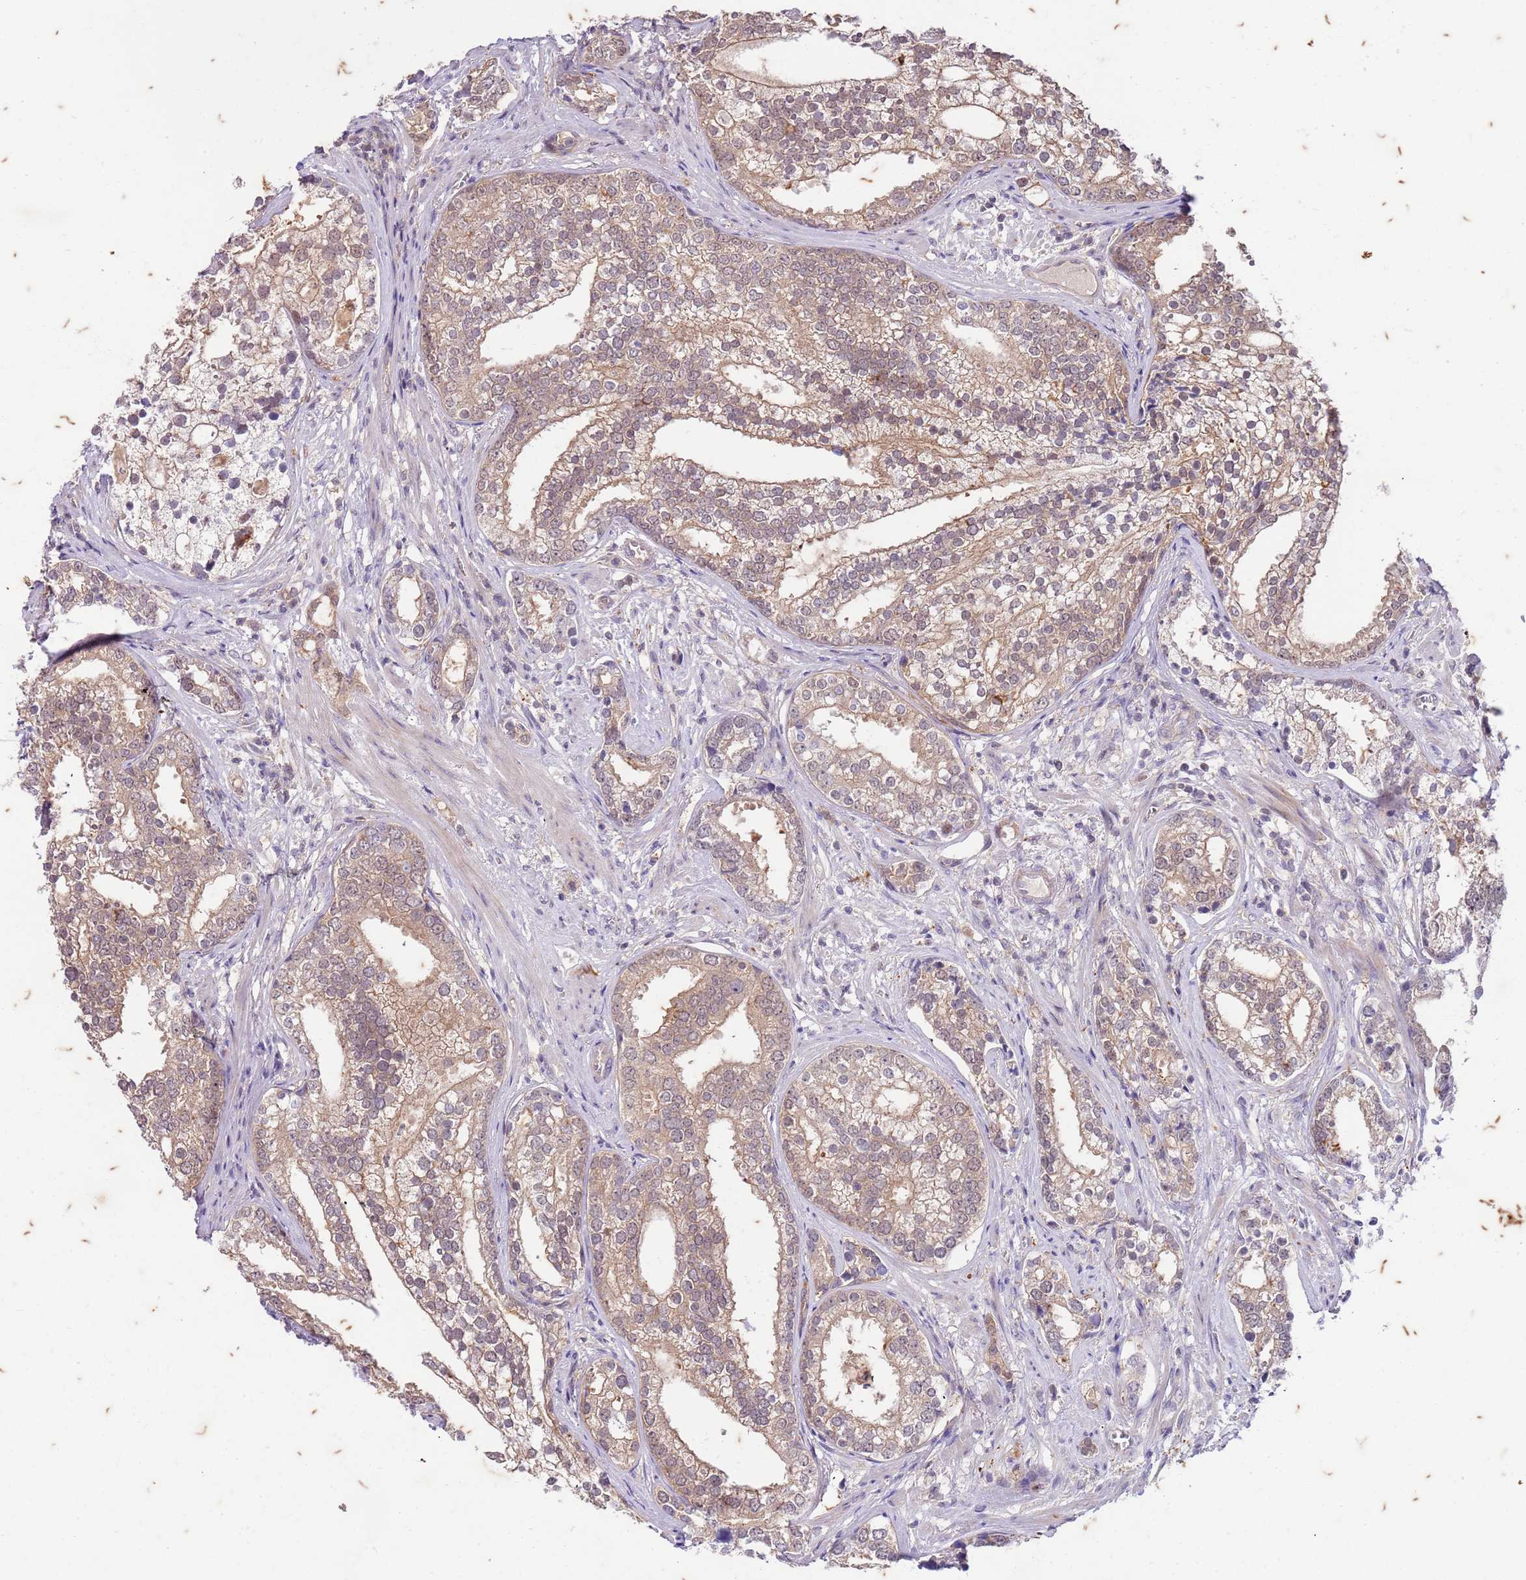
{"staining": {"intensity": "weak", "quantity": "25%-75%", "location": "cytoplasmic/membranous"}, "tissue": "prostate cancer", "cell_type": "Tumor cells", "image_type": "cancer", "snomed": [{"axis": "morphology", "description": "Adenocarcinoma, High grade"}, {"axis": "topography", "description": "Prostate"}], "caption": "Prostate high-grade adenocarcinoma stained with a protein marker demonstrates weak staining in tumor cells.", "gene": "RAPGEF3", "patient": {"sex": "male", "age": 75}}